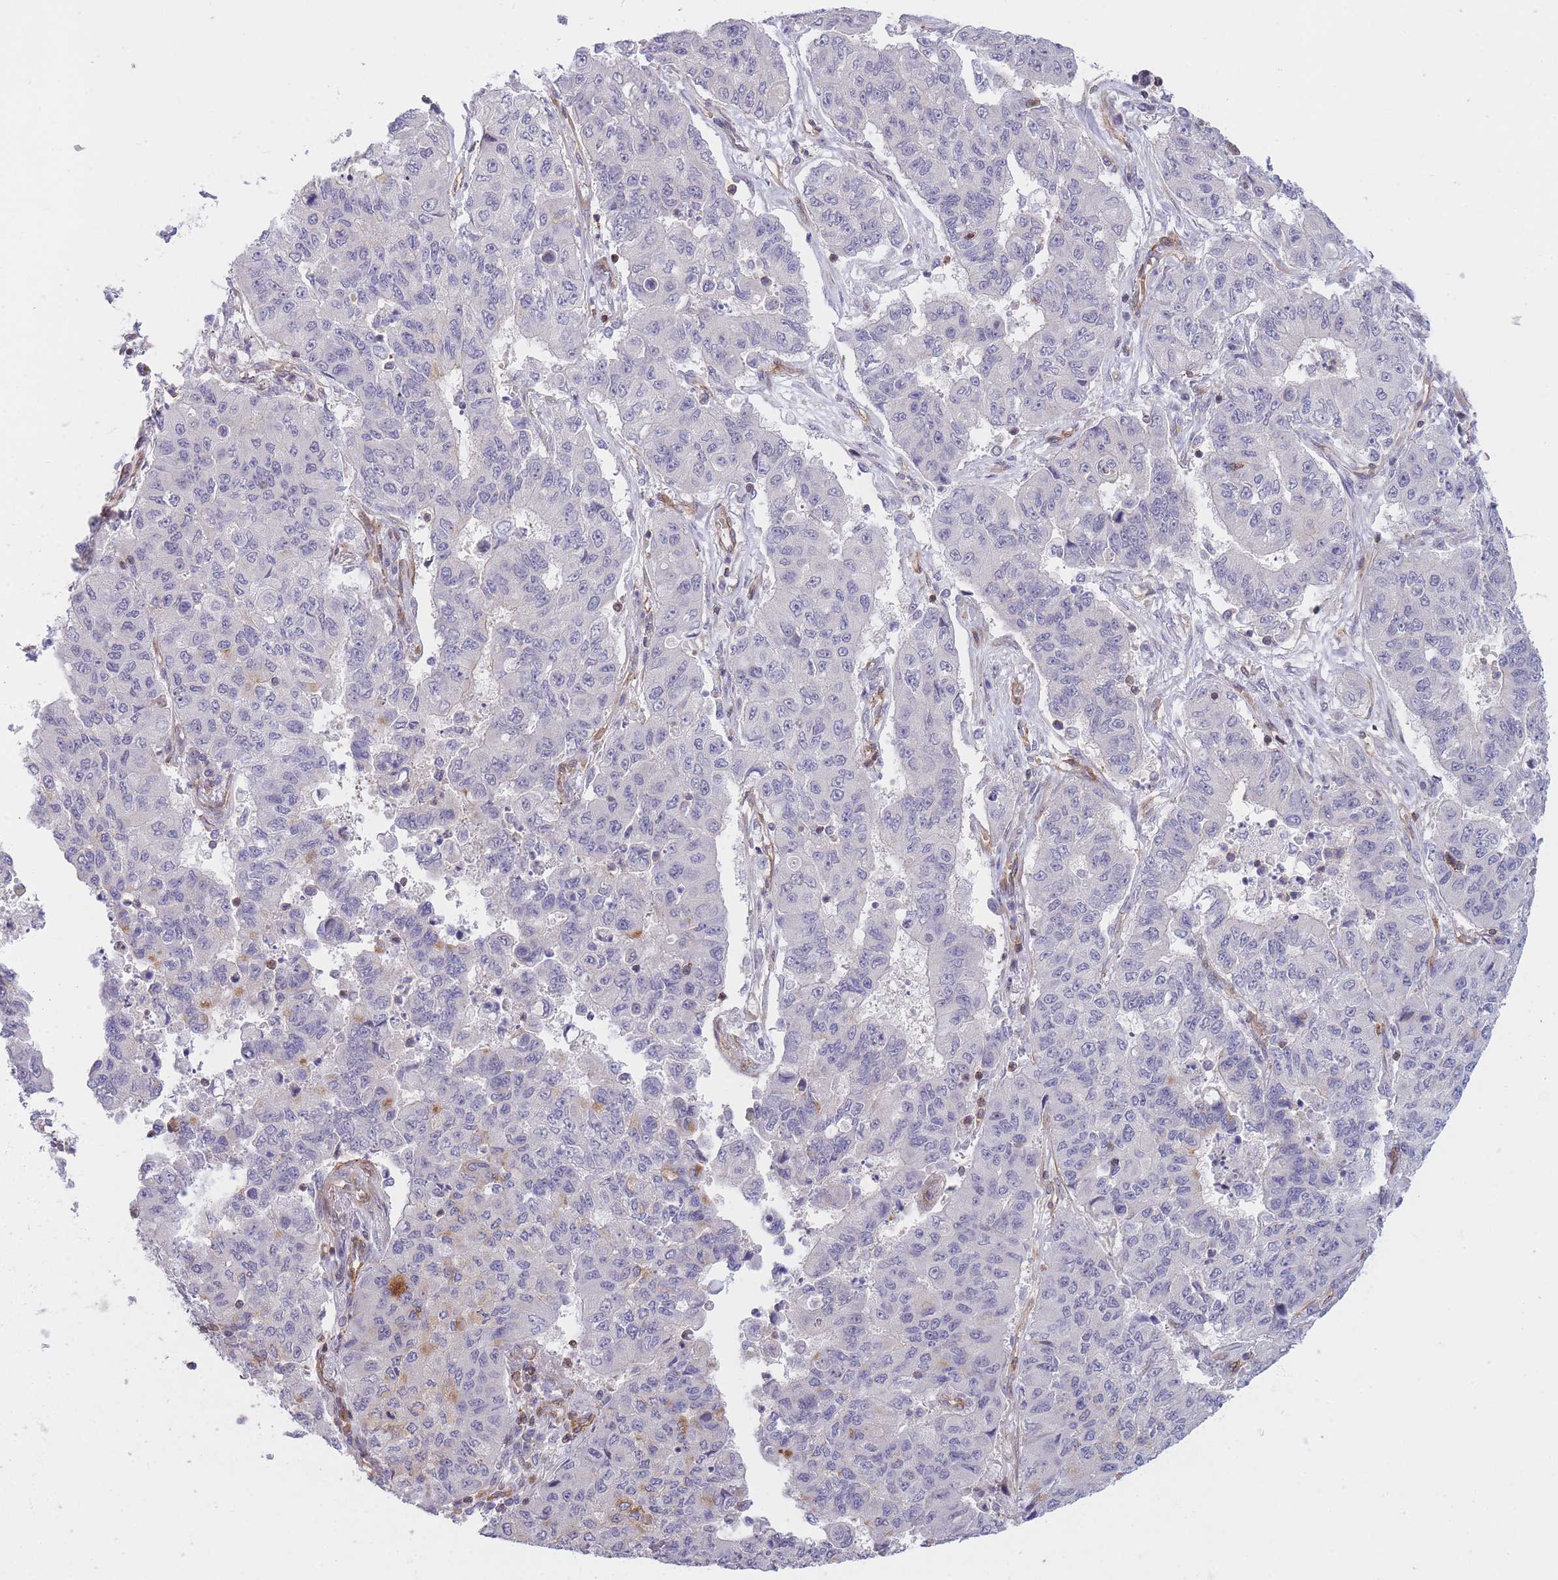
{"staining": {"intensity": "negative", "quantity": "none", "location": "none"}, "tissue": "lung cancer", "cell_type": "Tumor cells", "image_type": "cancer", "snomed": [{"axis": "morphology", "description": "Squamous cell carcinoma, NOS"}, {"axis": "topography", "description": "Lung"}], "caption": "Lung cancer was stained to show a protein in brown. There is no significant expression in tumor cells. (DAB immunohistochemistry, high magnification).", "gene": "CDC25B", "patient": {"sex": "male", "age": 74}}